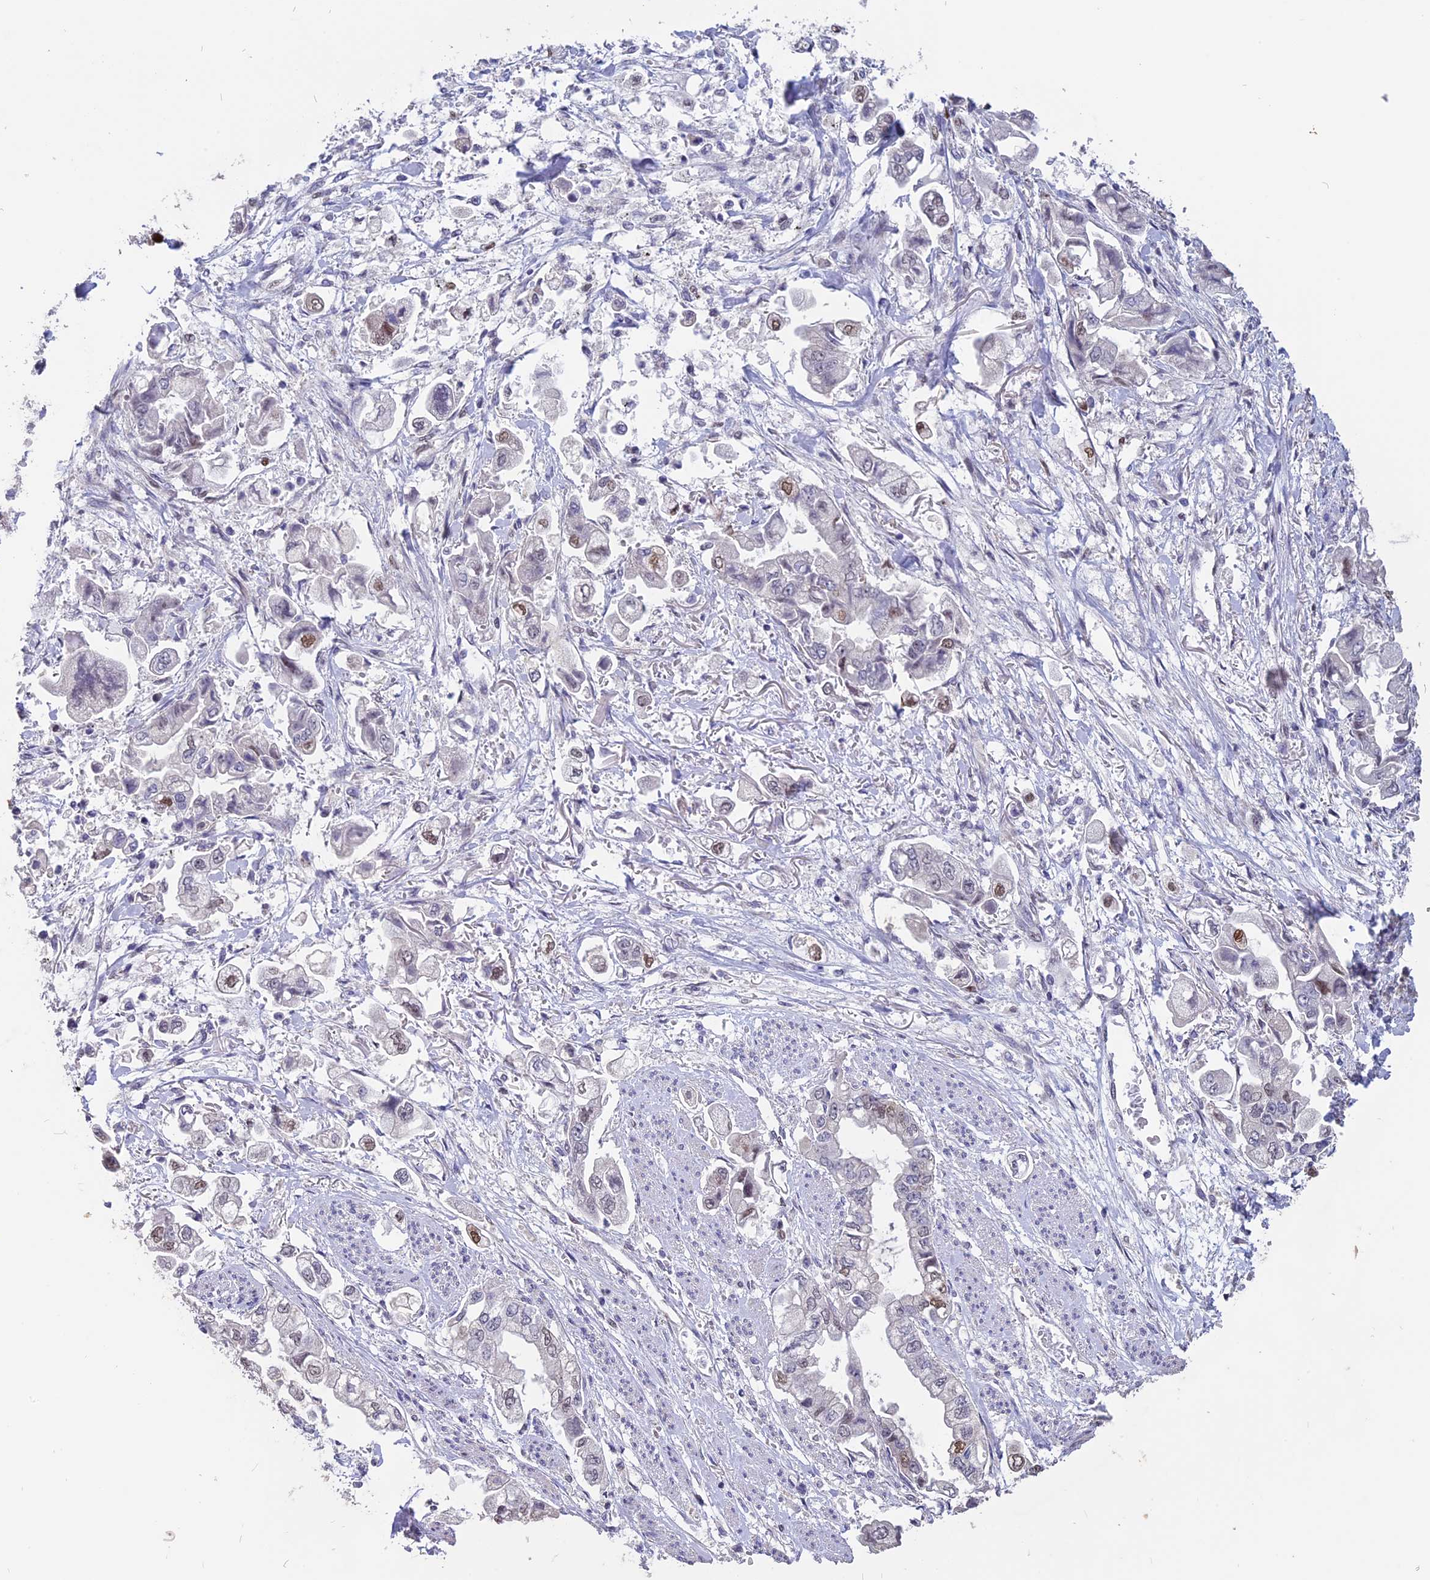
{"staining": {"intensity": "weak", "quantity": "<25%", "location": "nuclear"}, "tissue": "stomach cancer", "cell_type": "Tumor cells", "image_type": "cancer", "snomed": [{"axis": "morphology", "description": "Adenocarcinoma, NOS"}, {"axis": "topography", "description": "Stomach"}], "caption": "The photomicrograph displays no significant expression in tumor cells of stomach cancer (adenocarcinoma). (Brightfield microscopy of DAB (3,3'-diaminobenzidine) IHC at high magnification).", "gene": "TMEM263", "patient": {"sex": "male", "age": 62}}